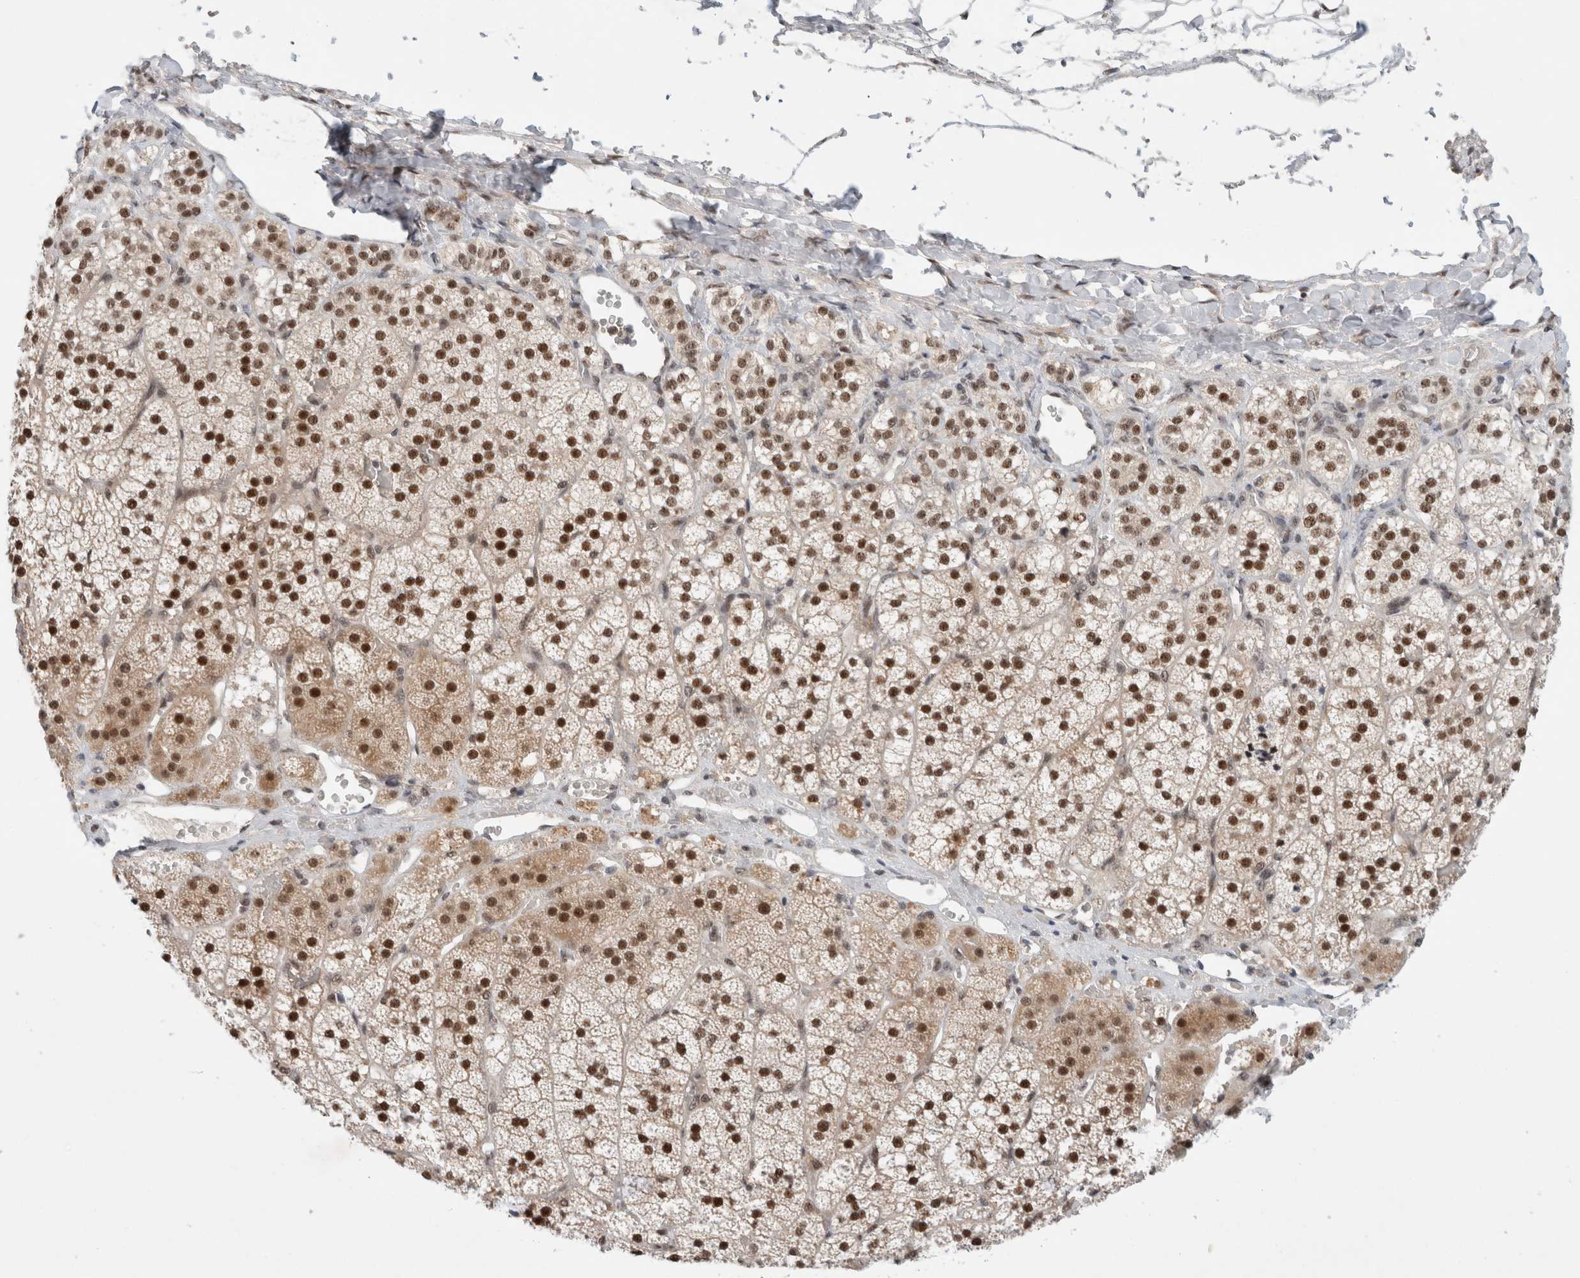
{"staining": {"intensity": "strong", "quantity": ">75%", "location": "cytoplasmic/membranous,nuclear"}, "tissue": "adrenal gland", "cell_type": "Glandular cells", "image_type": "normal", "snomed": [{"axis": "morphology", "description": "Normal tissue, NOS"}, {"axis": "topography", "description": "Adrenal gland"}], "caption": "Immunohistochemistry (IHC) staining of unremarkable adrenal gland, which displays high levels of strong cytoplasmic/membranous,nuclear staining in approximately >75% of glandular cells indicating strong cytoplasmic/membranous,nuclear protein positivity. The staining was performed using DAB (3,3'-diaminobenzidine) (brown) for protein detection and nuclei were counterstained in hematoxylin (blue).", "gene": "NCAPG2", "patient": {"sex": "female", "age": 44}}